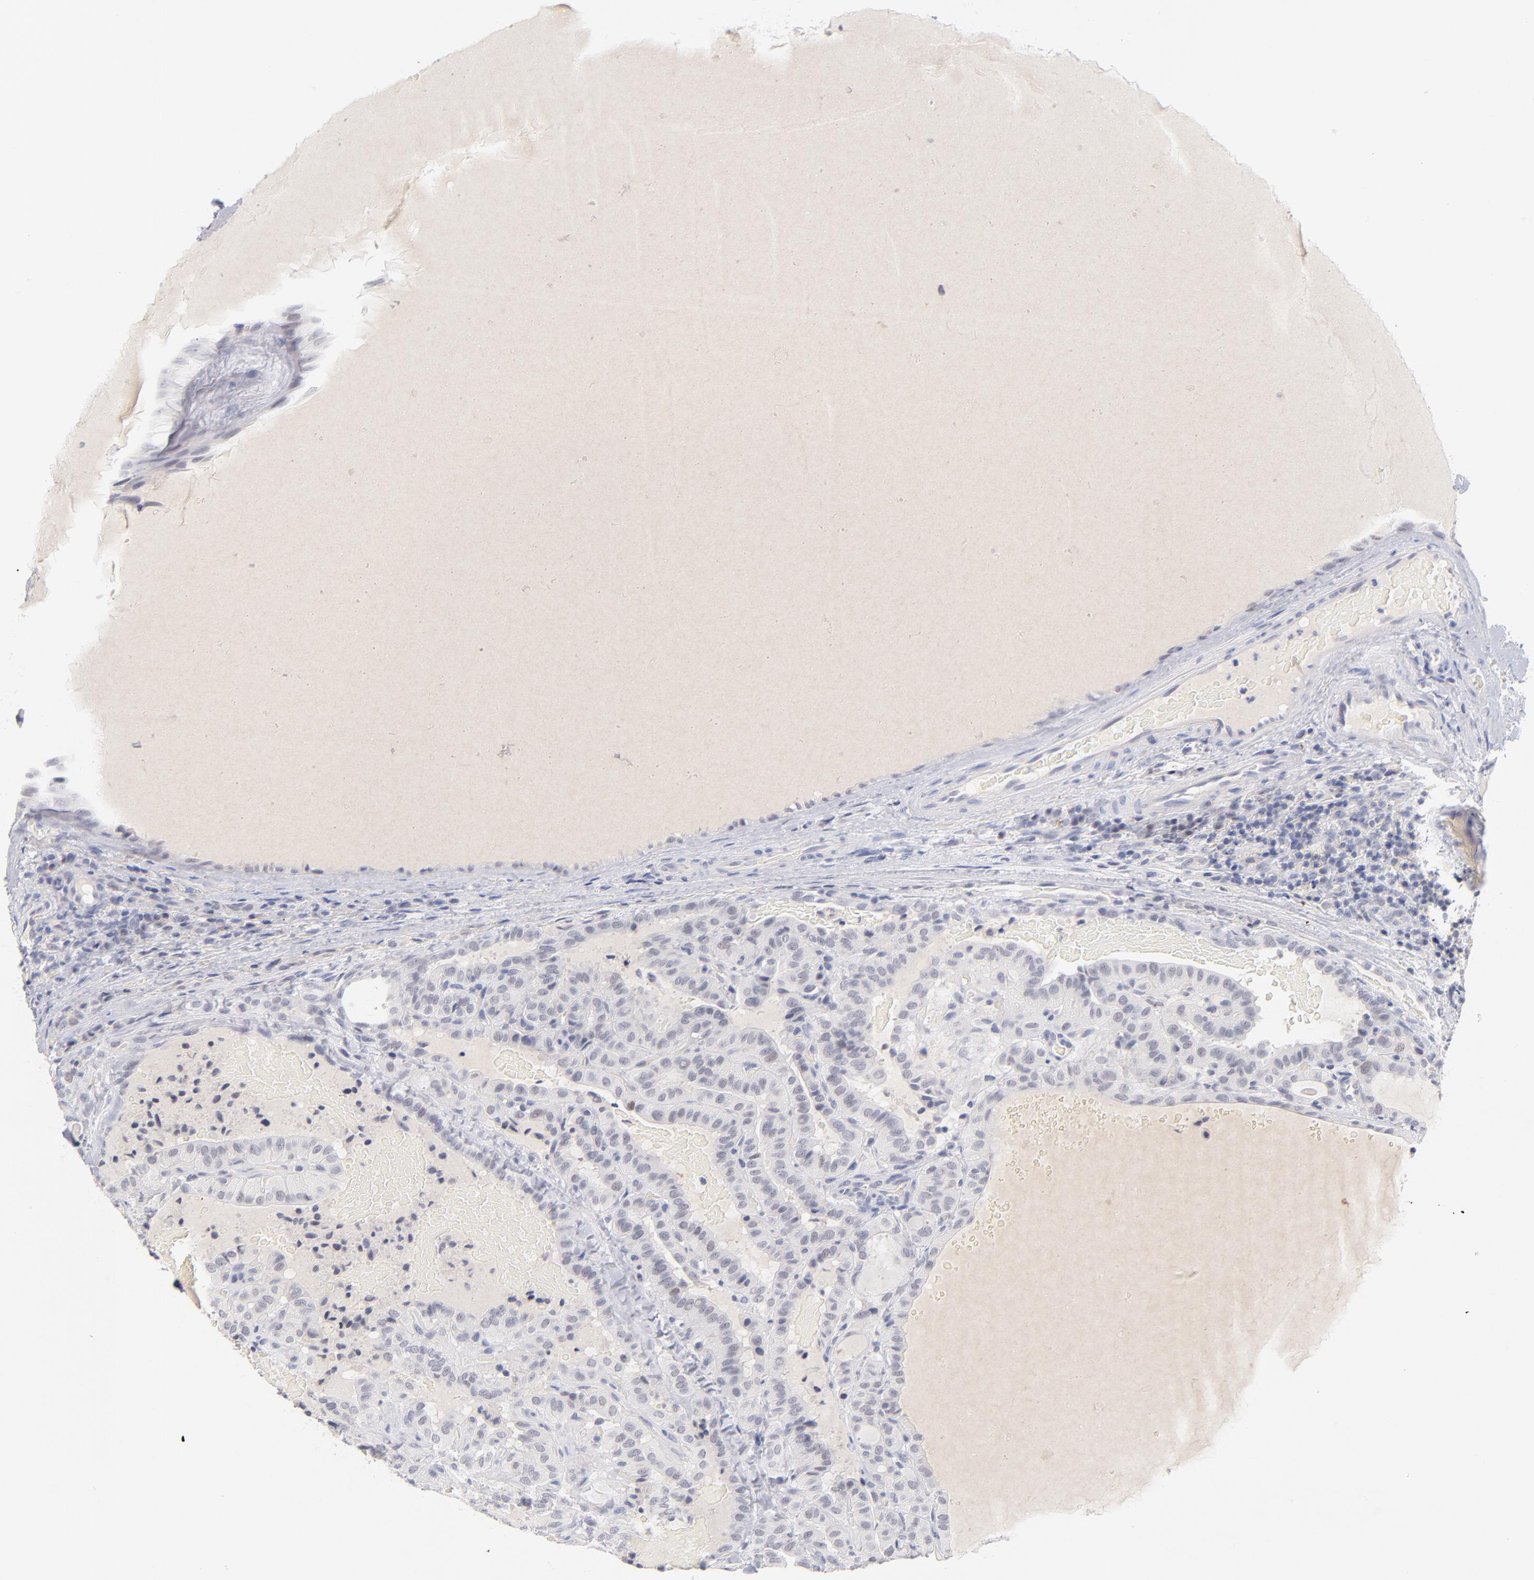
{"staining": {"intensity": "negative", "quantity": "none", "location": "none"}, "tissue": "thyroid cancer", "cell_type": "Tumor cells", "image_type": "cancer", "snomed": [{"axis": "morphology", "description": "Papillary adenocarcinoma, NOS"}, {"axis": "topography", "description": "Thyroid gland"}], "caption": "DAB (3,3'-diaminobenzidine) immunohistochemical staining of human thyroid papillary adenocarcinoma exhibits no significant positivity in tumor cells.", "gene": "PARP1", "patient": {"sex": "male", "age": 77}}